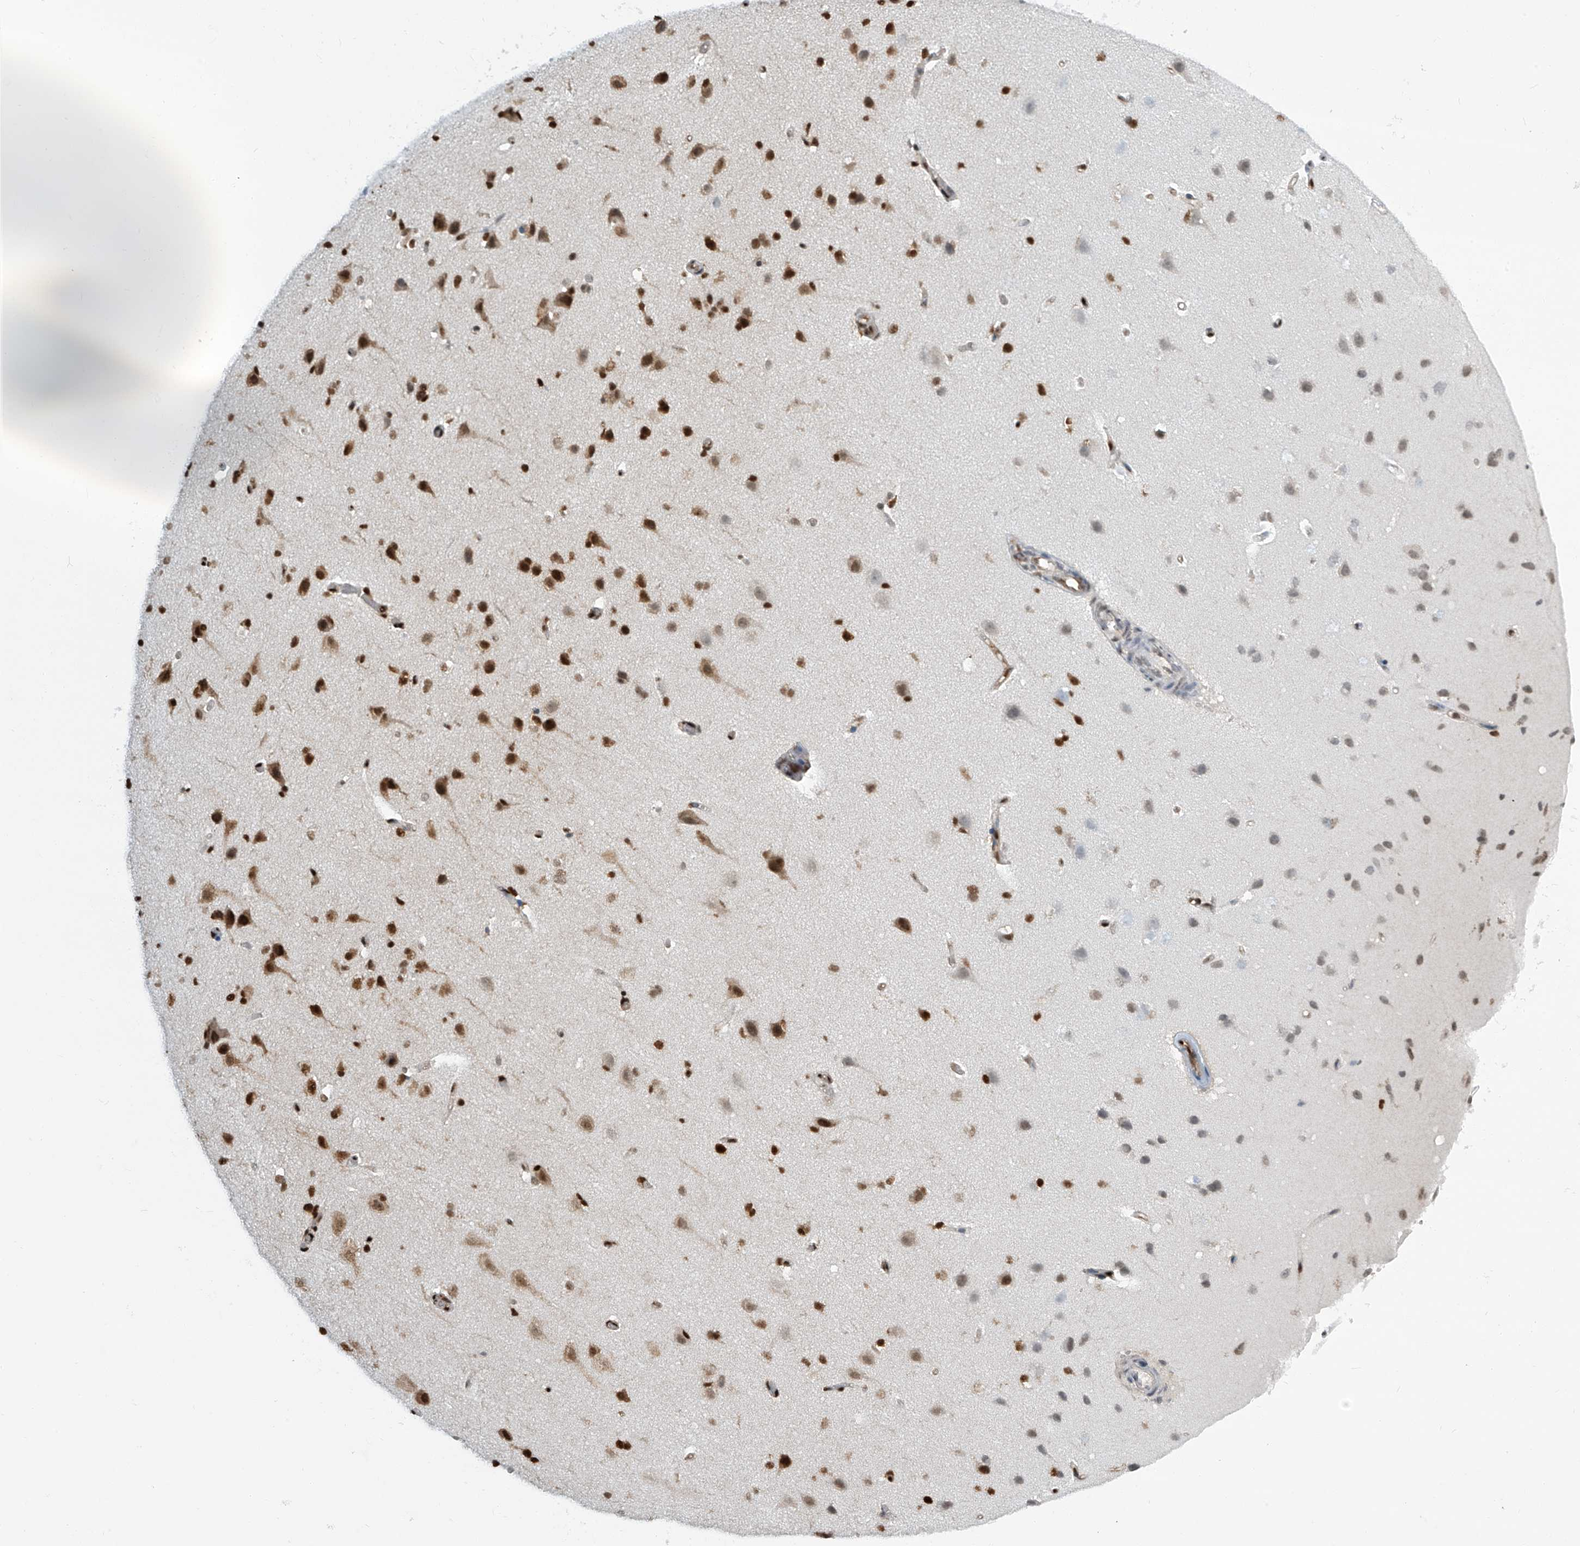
{"staining": {"intensity": "moderate", "quantity": ">75%", "location": "nuclear"}, "tissue": "cerebral cortex", "cell_type": "Endothelial cells", "image_type": "normal", "snomed": [{"axis": "morphology", "description": "Normal tissue, NOS"}, {"axis": "topography", "description": "Cerebral cortex"}], "caption": "High-power microscopy captured an immunohistochemistry (IHC) photomicrograph of benign cerebral cortex, revealing moderate nuclear expression in about >75% of endothelial cells. (brown staining indicates protein expression, while blue staining denotes nuclei).", "gene": "ENSG00000257390", "patient": {"sex": "male", "age": 34}}